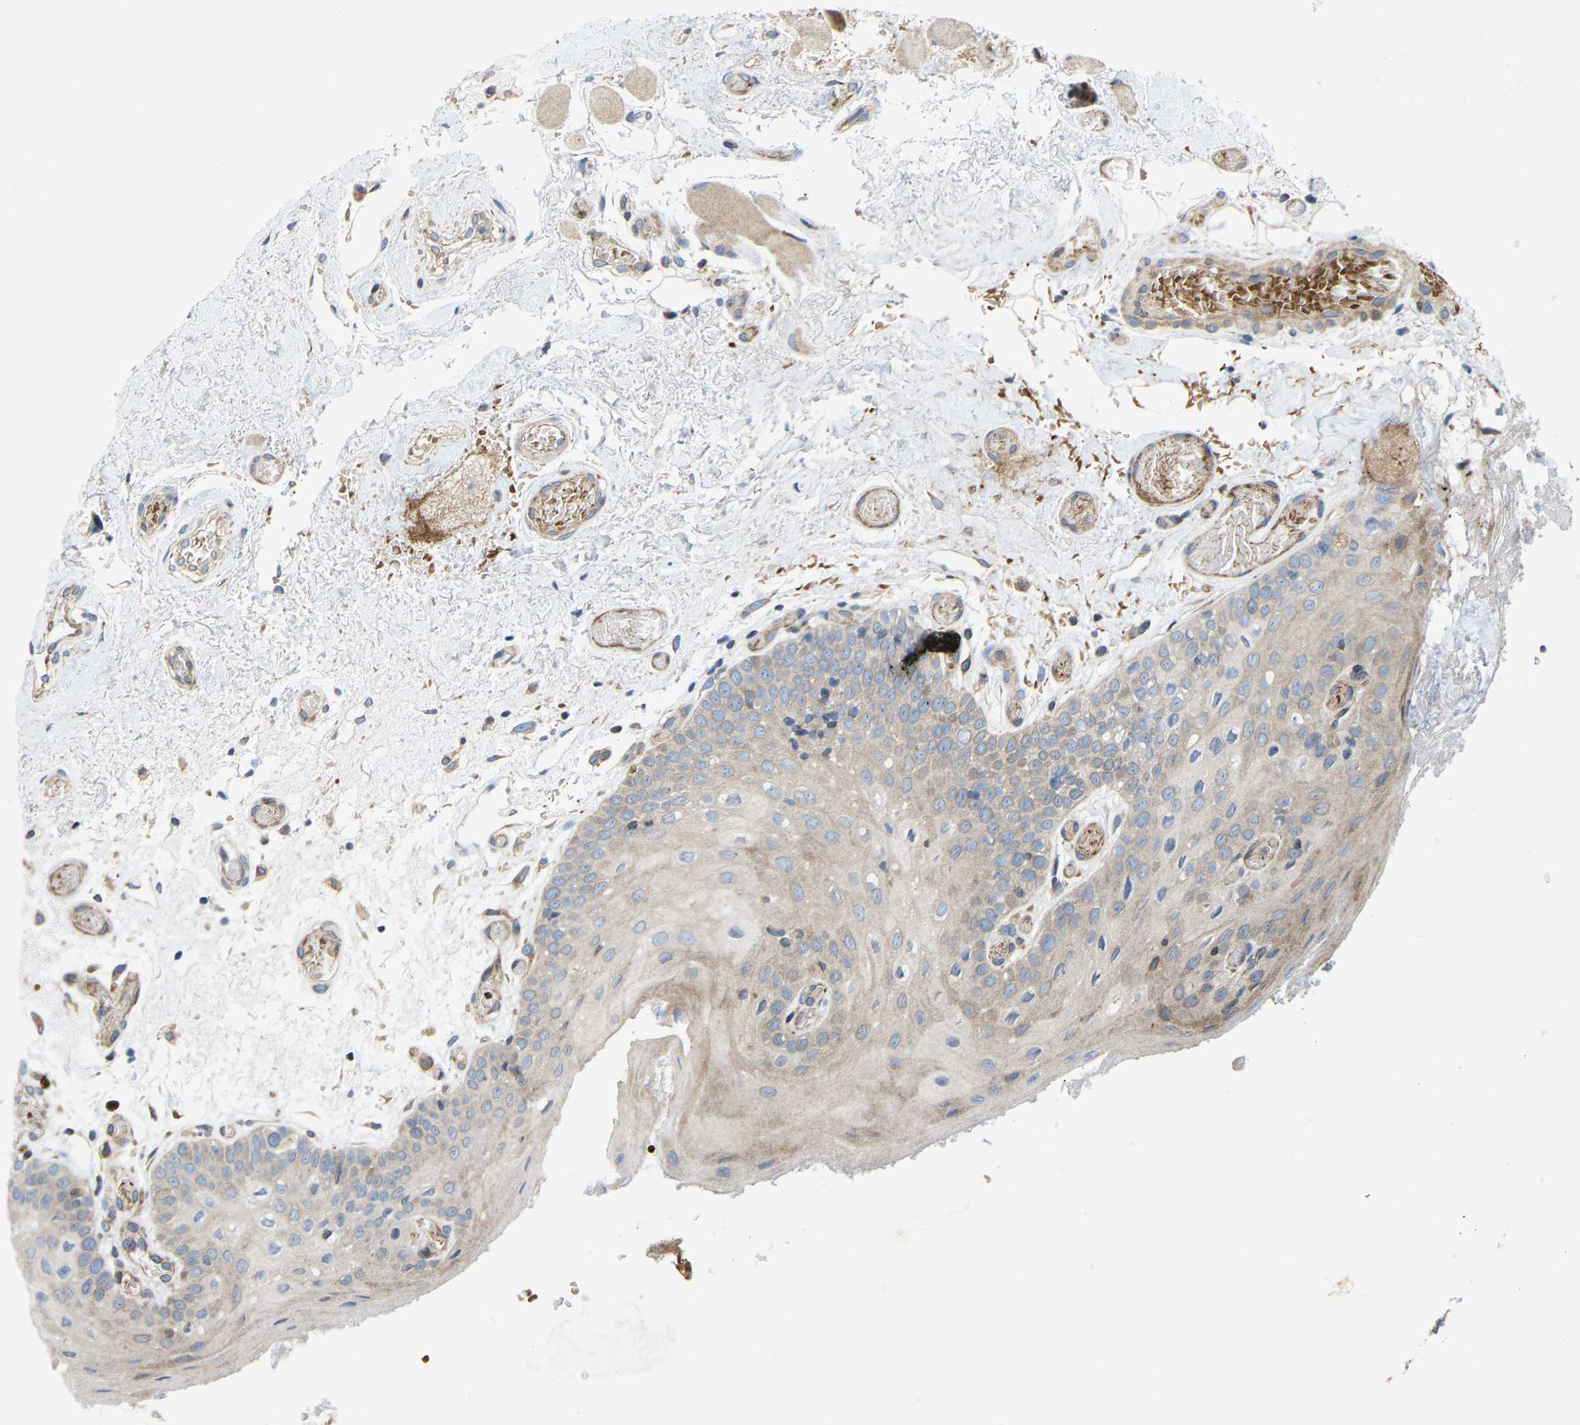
{"staining": {"intensity": "weak", "quantity": "<25%", "location": "cytoplasmic/membranous"}, "tissue": "oral mucosa", "cell_type": "Squamous epithelial cells", "image_type": "normal", "snomed": [{"axis": "morphology", "description": "Normal tissue, NOS"}, {"axis": "morphology", "description": "Squamous cell carcinoma, NOS"}, {"axis": "topography", "description": "Oral tissue"}, {"axis": "topography", "description": "Head-Neck"}], "caption": "Oral mucosa stained for a protein using IHC demonstrates no expression squamous epithelial cells.", "gene": "TOR1B", "patient": {"sex": "male", "age": 71}}